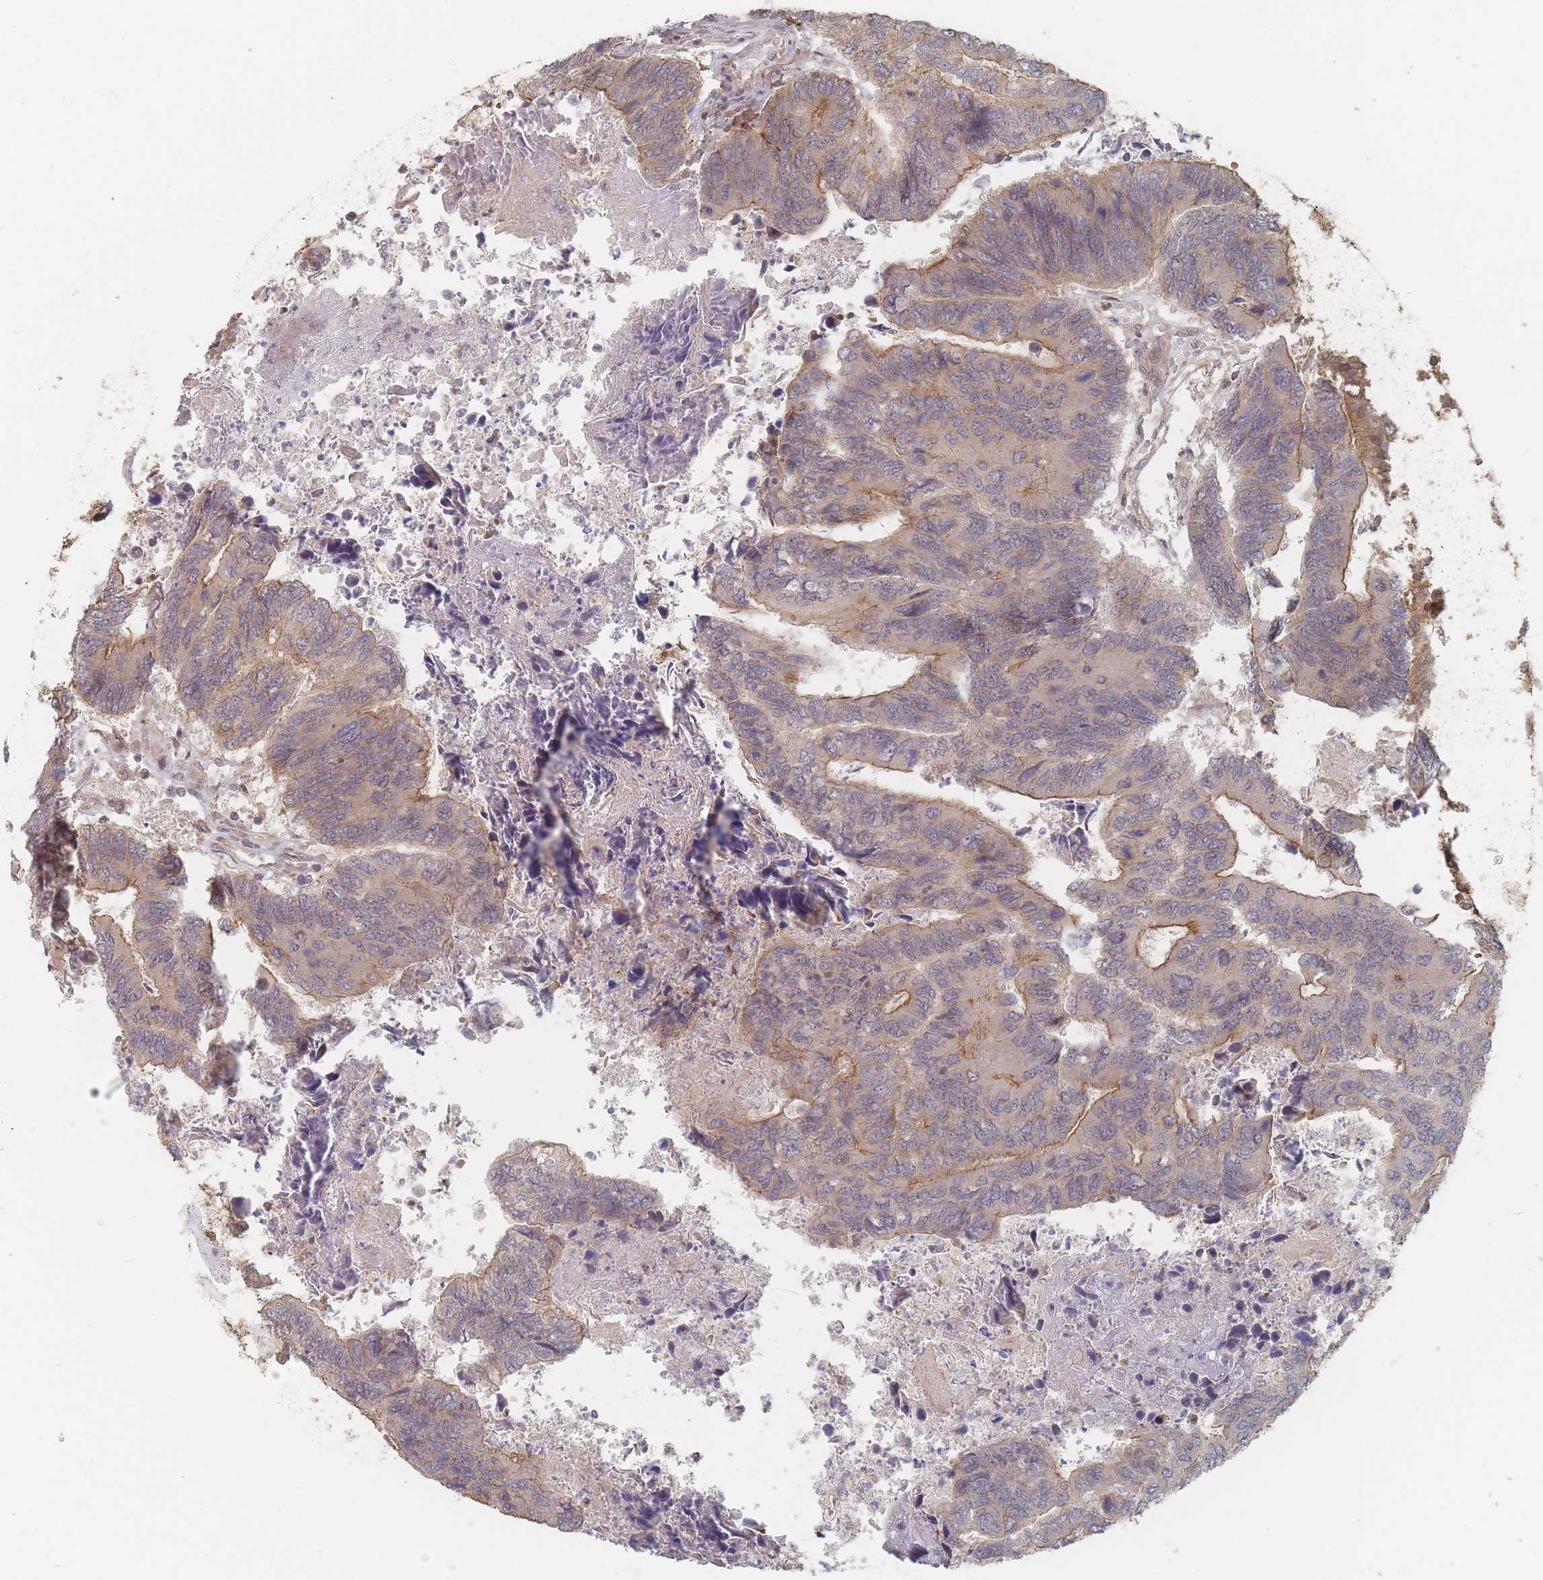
{"staining": {"intensity": "moderate", "quantity": "25%-75%", "location": "cytoplasmic/membranous"}, "tissue": "colorectal cancer", "cell_type": "Tumor cells", "image_type": "cancer", "snomed": [{"axis": "morphology", "description": "Adenocarcinoma, NOS"}, {"axis": "topography", "description": "Colon"}], "caption": "Immunohistochemistry photomicrograph of neoplastic tissue: human colorectal cancer stained using immunohistochemistry (IHC) reveals medium levels of moderate protein expression localized specifically in the cytoplasmic/membranous of tumor cells, appearing as a cytoplasmic/membranous brown color.", "gene": "GLE1", "patient": {"sex": "female", "age": 67}}